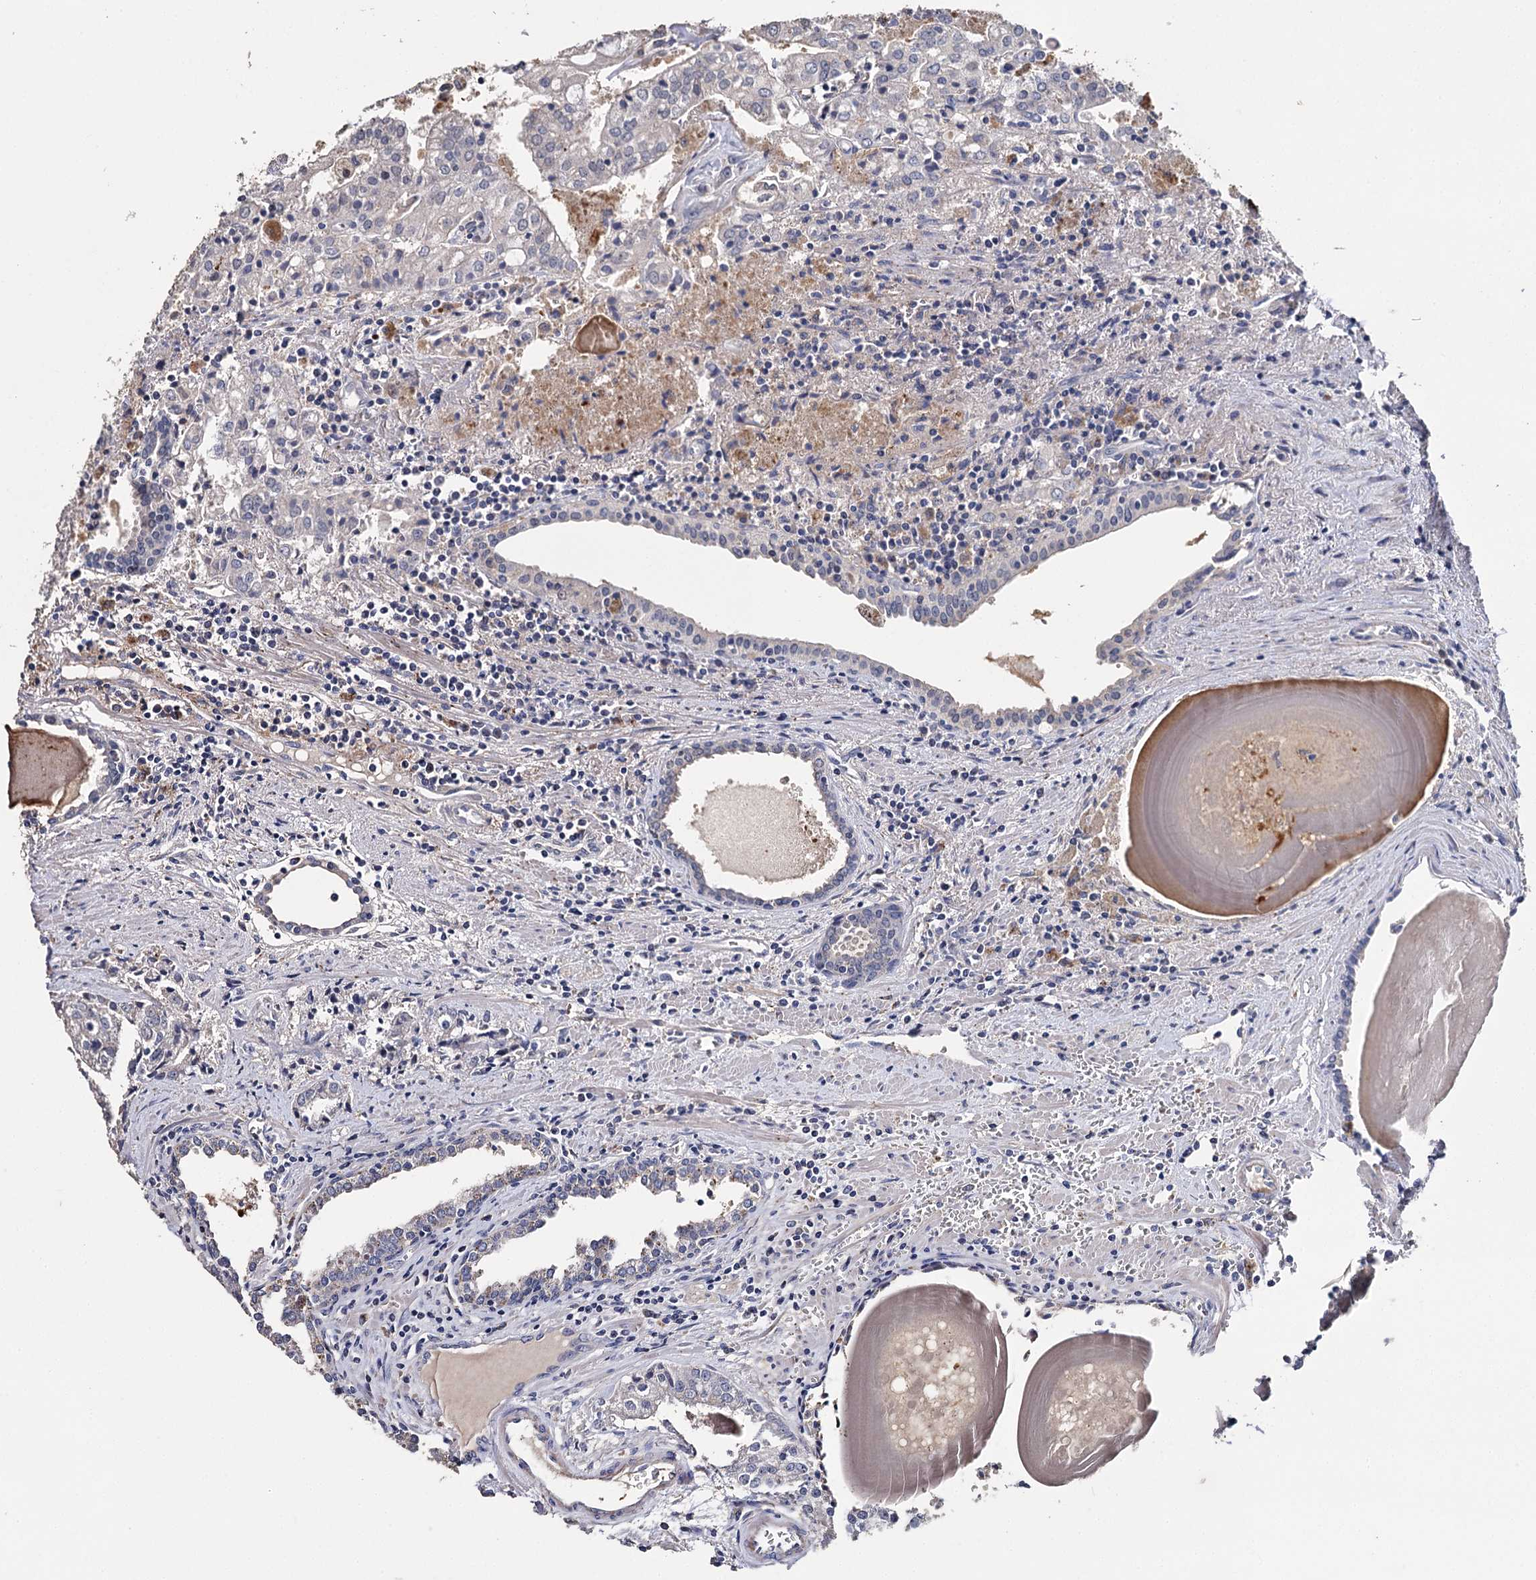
{"staining": {"intensity": "negative", "quantity": "none", "location": "none"}, "tissue": "prostate cancer", "cell_type": "Tumor cells", "image_type": "cancer", "snomed": [{"axis": "morphology", "description": "Adenocarcinoma, High grade"}, {"axis": "topography", "description": "Prostate"}], "caption": "Immunohistochemistry image of prostate adenocarcinoma (high-grade) stained for a protein (brown), which reveals no positivity in tumor cells. (DAB (3,3'-diaminobenzidine) immunohistochemistry with hematoxylin counter stain).", "gene": "DNAH6", "patient": {"sex": "male", "age": 68}}